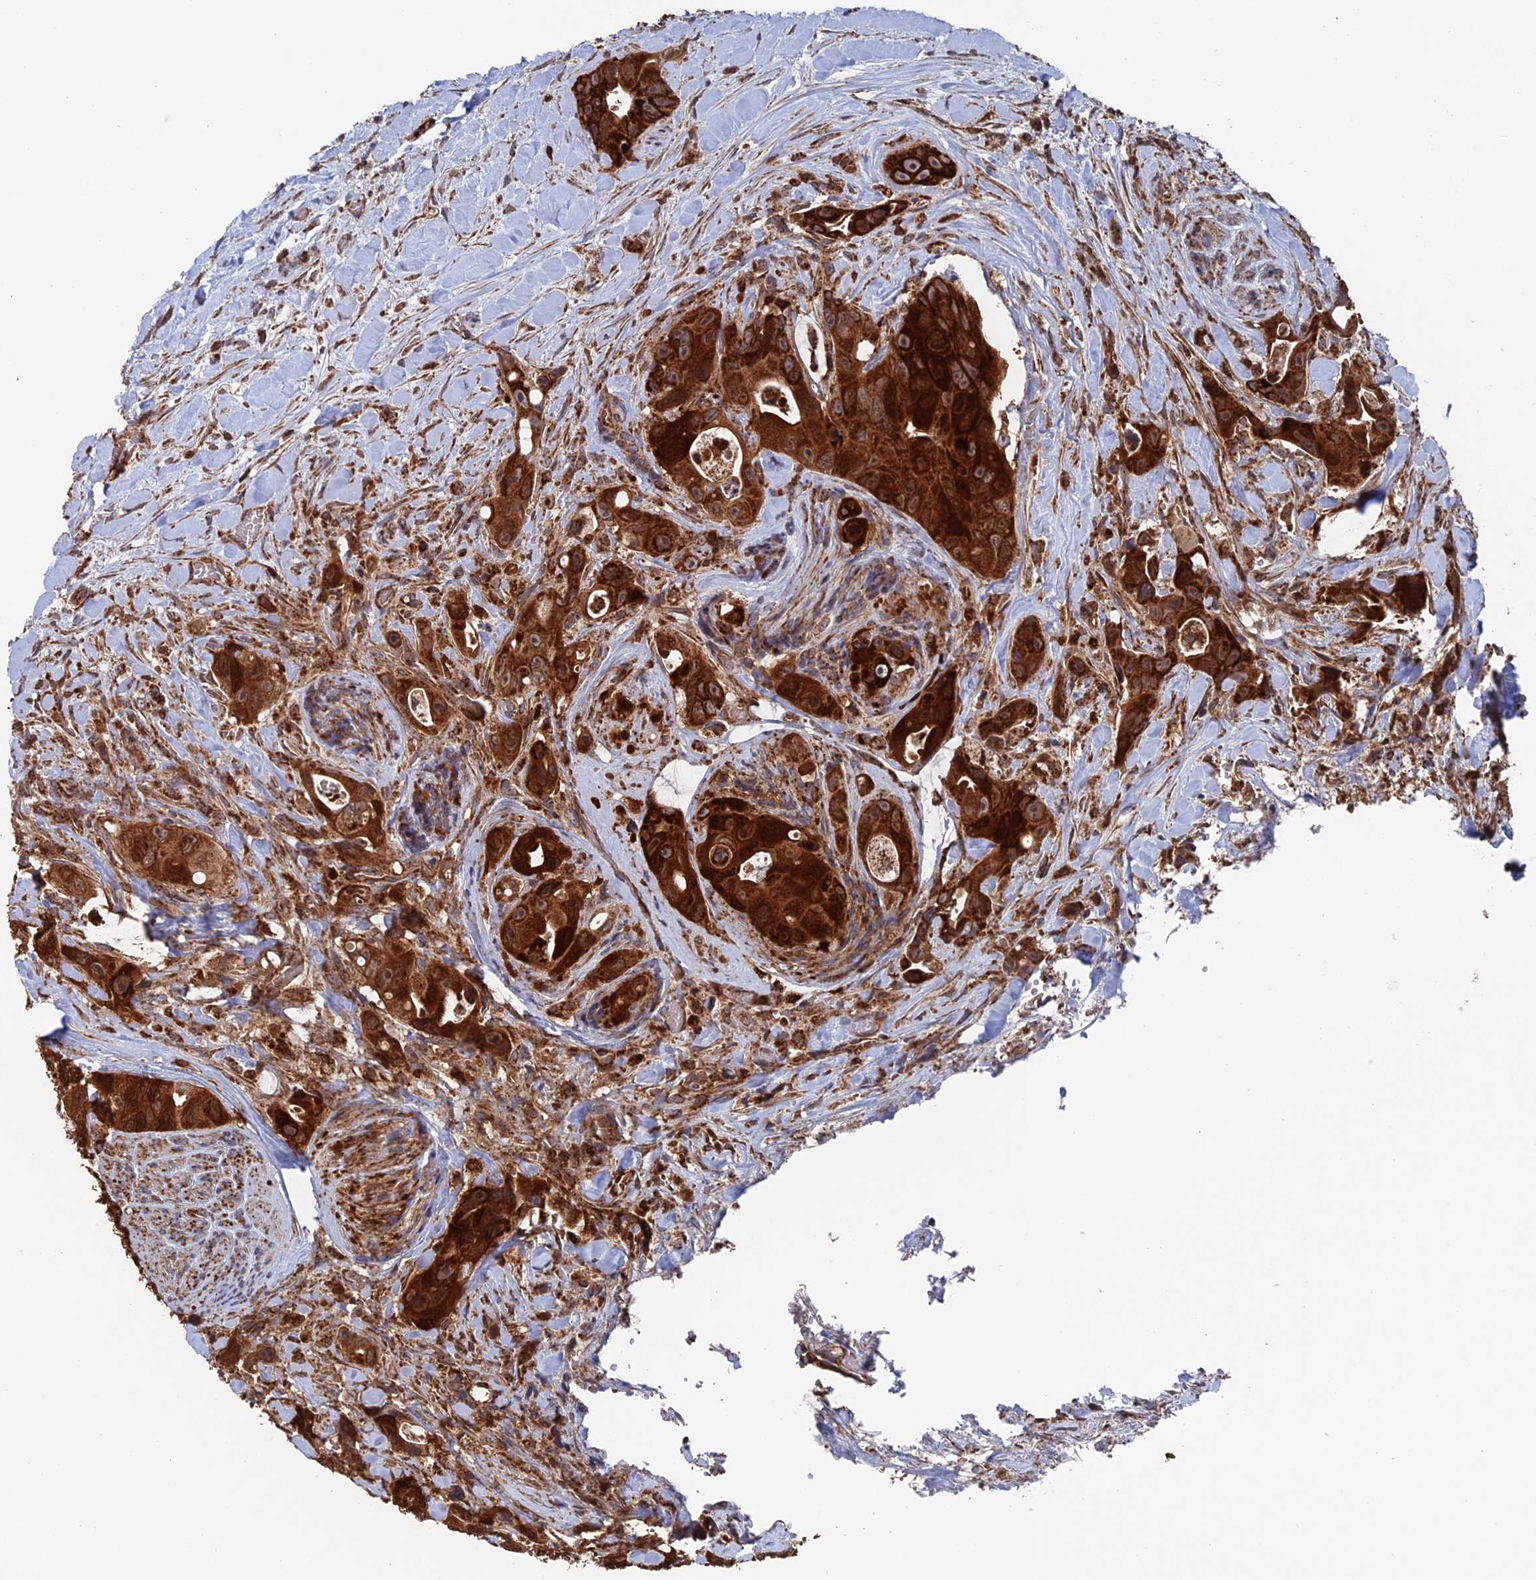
{"staining": {"intensity": "strong", "quantity": ">75%", "location": "cytoplasmic/membranous"}, "tissue": "colorectal cancer", "cell_type": "Tumor cells", "image_type": "cancer", "snomed": [{"axis": "morphology", "description": "Adenocarcinoma, NOS"}, {"axis": "topography", "description": "Colon"}], "caption": "Human colorectal cancer stained for a protein (brown) exhibits strong cytoplasmic/membranous positive expression in approximately >75% of tumor cells.", "gene": "DTYMK", "patient": {"sex": "female", "age": 46}}